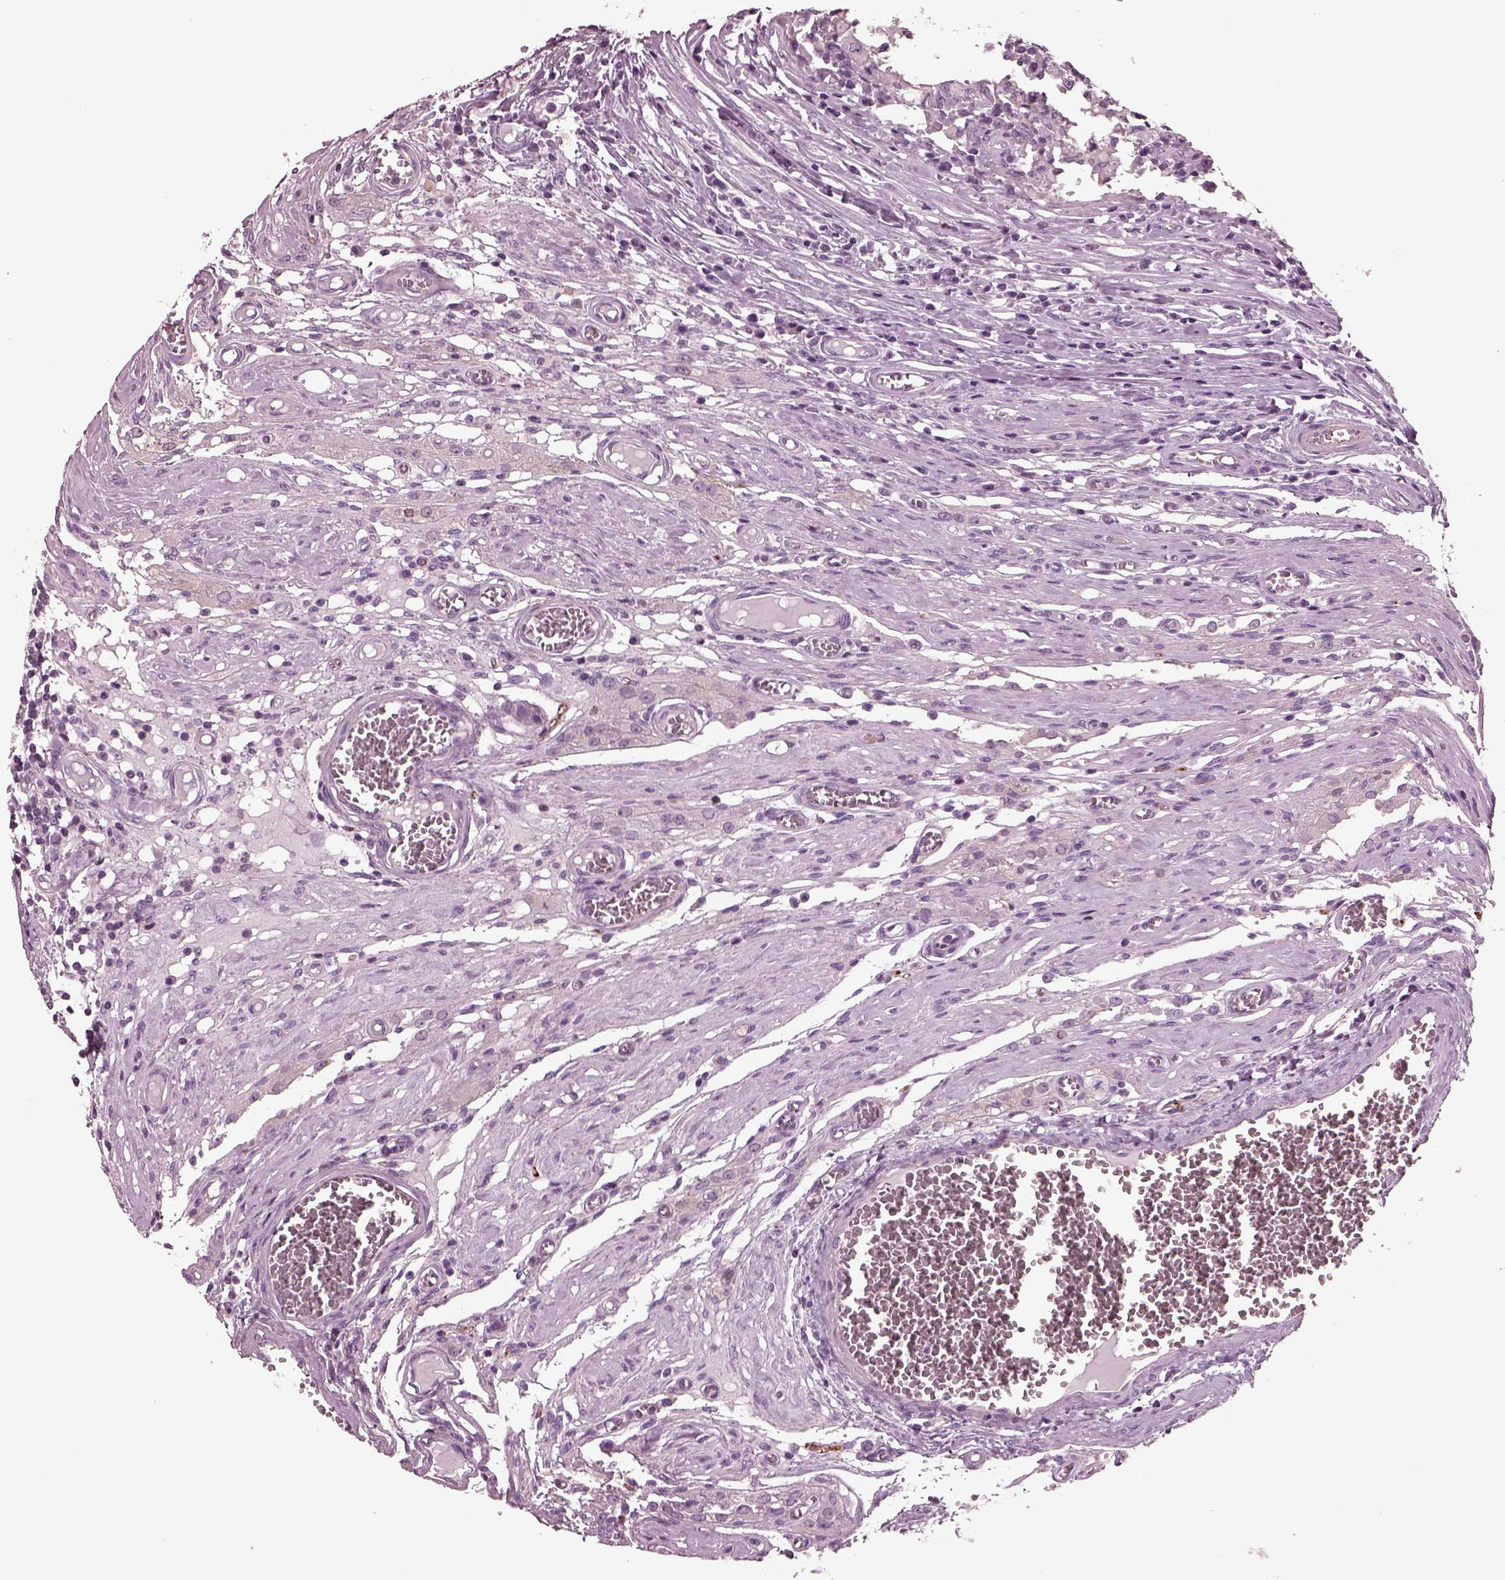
{"staining": {"intensity": "negative", "quantity": "none", "location": "none"}, "tissue": "testis cancer", "cell_type": "Tumor cells", "image_type": "cancer", "snomed": [{"axis": "morphology", "description": "Carcinoma, Embryonal, NOS"}, {"axis": "topography", "description": "Testis"}], "caption": "DAB immunohistochemical staining of human testis embryonal carcinoma exhibits no significant positivity in tumor cells.", "gene": "GDF11", "patient": {"sex": "male", "age": 36}}